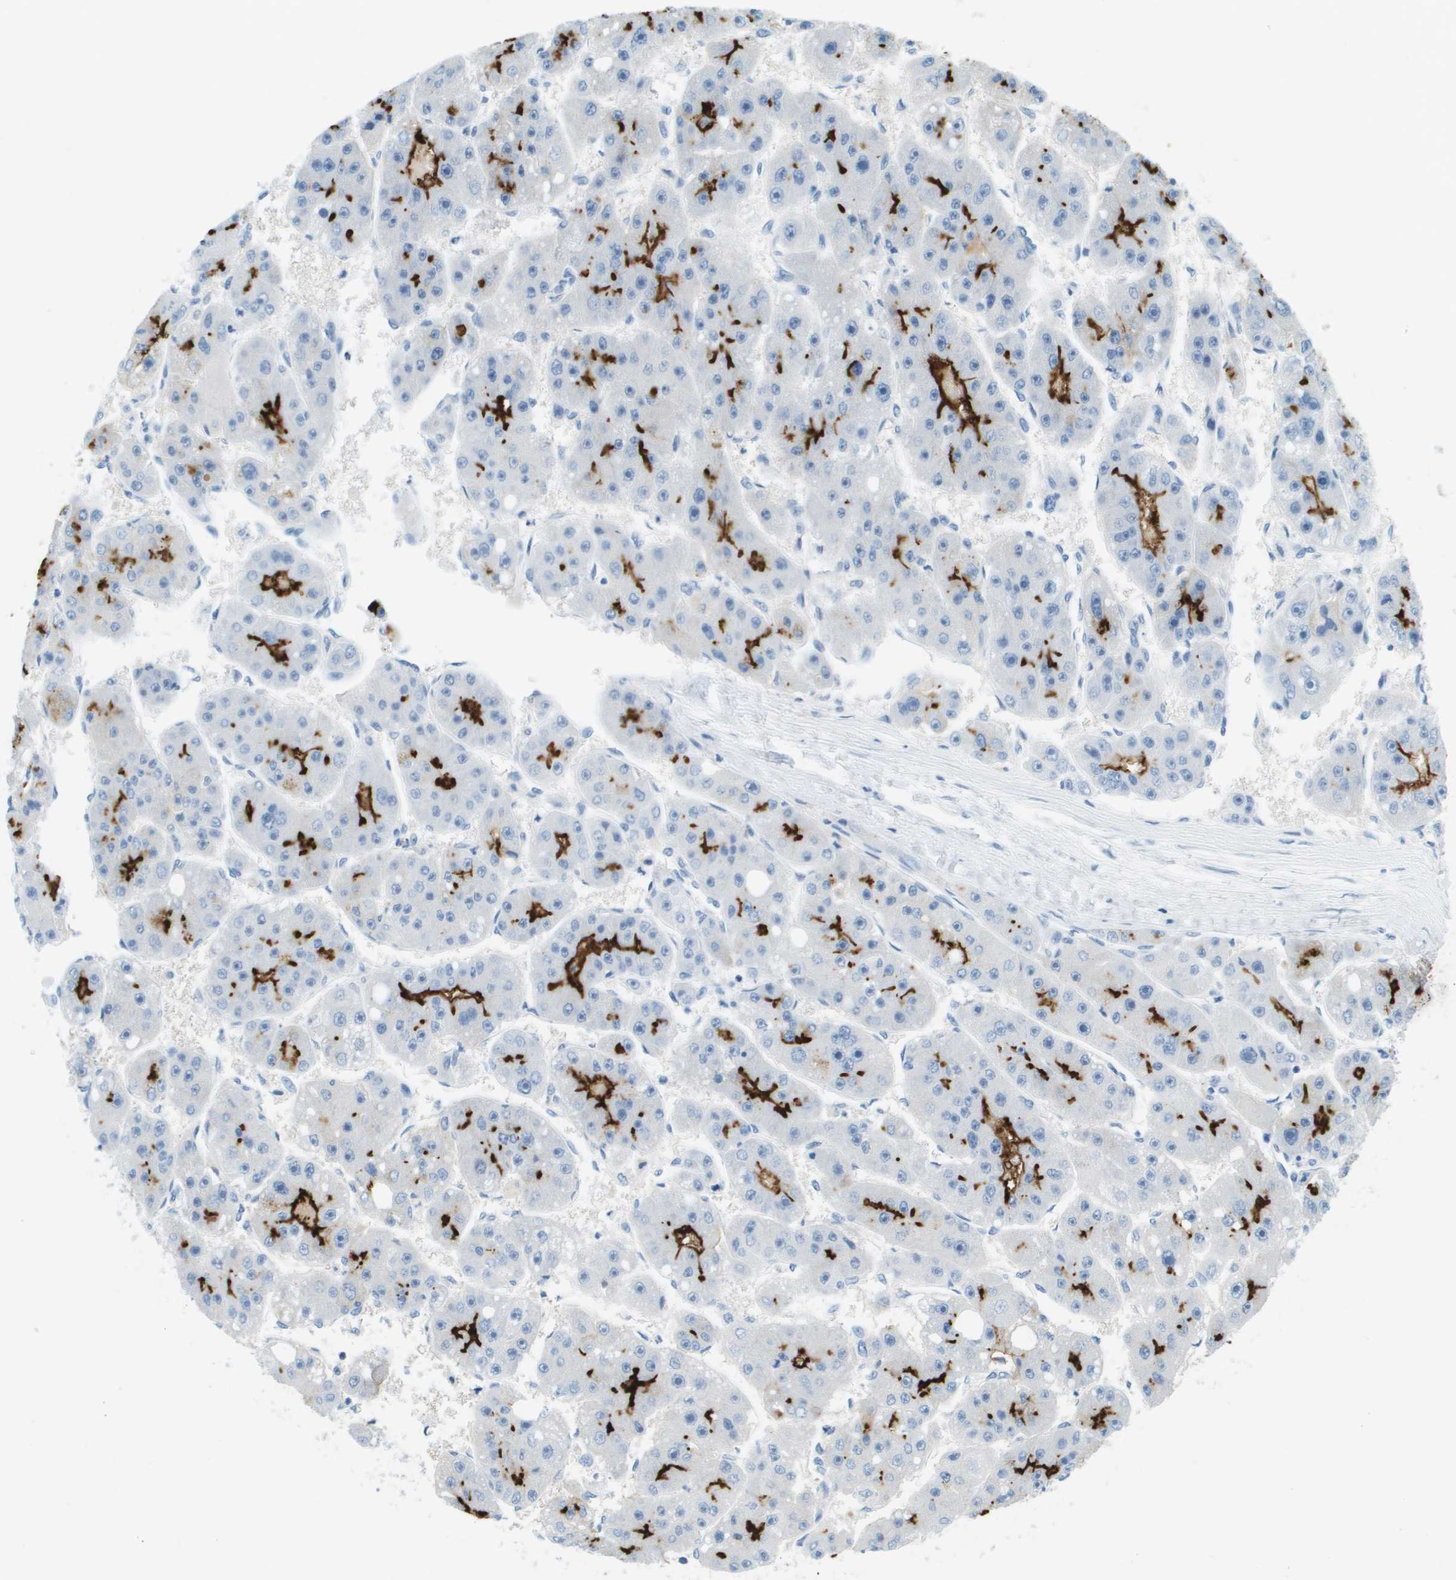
{"staining": {"intensity": "strong", "quantity": ">75%", "location": "cytoplasmic/membranous"}, "tissue": "liver cancer", "cell_type": "Tumor cells", "image_type": "cancer", "snomed": [{"axis": "morphology", "description": "Carcinoma, Hepatocellular, NOS"}, {"axis": "topography", "description": "Liver"}], "caption": "Liver cancer stained with a brown dye demonstrates strong cytoplasmic/membranous positive expression in about >75% of tumor cells.", "gene": "CDHR2", "patient": {"sex": "female", "age": 61}}